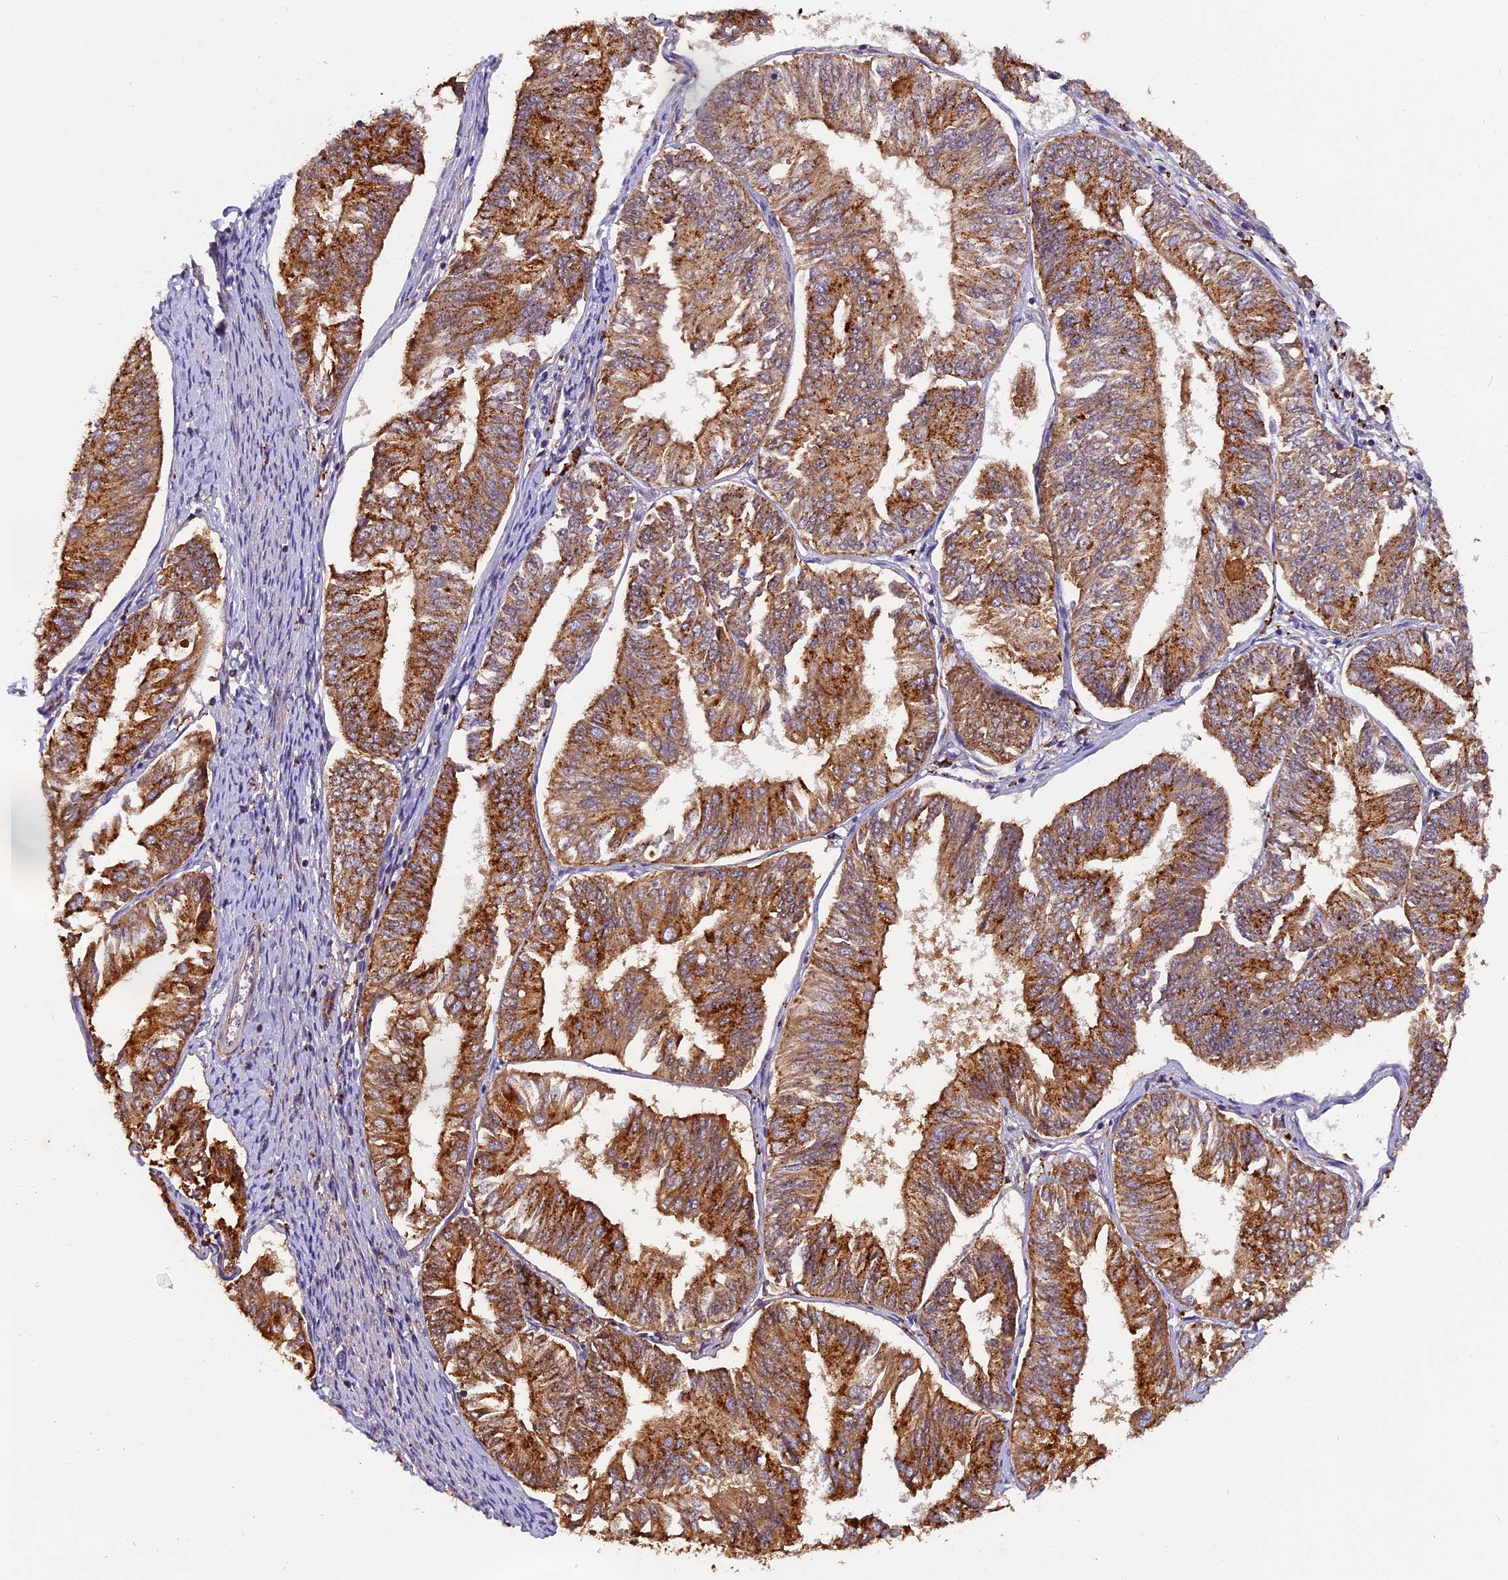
{"staining": {"intensity": "strong", "quantity": ">75%", "location": "cytoplasmic/membranous"}, "tissue": "endometrial cancer", "cell_type": "Tumor cells", "image_type": "cancer", "snomed": [{"axis": "morphology", "description": "Adenocarcinoma, NOS"}, {"axis": "topography", "description": "Endometrium"}], "caption": "A micrograph of human endometrial cancer stained for a protein exhibits strong cytoplasmic/membranous brown staining in tumor cells.", "gene": "COPE", "patient": {"sex": "female", "age": 58}}